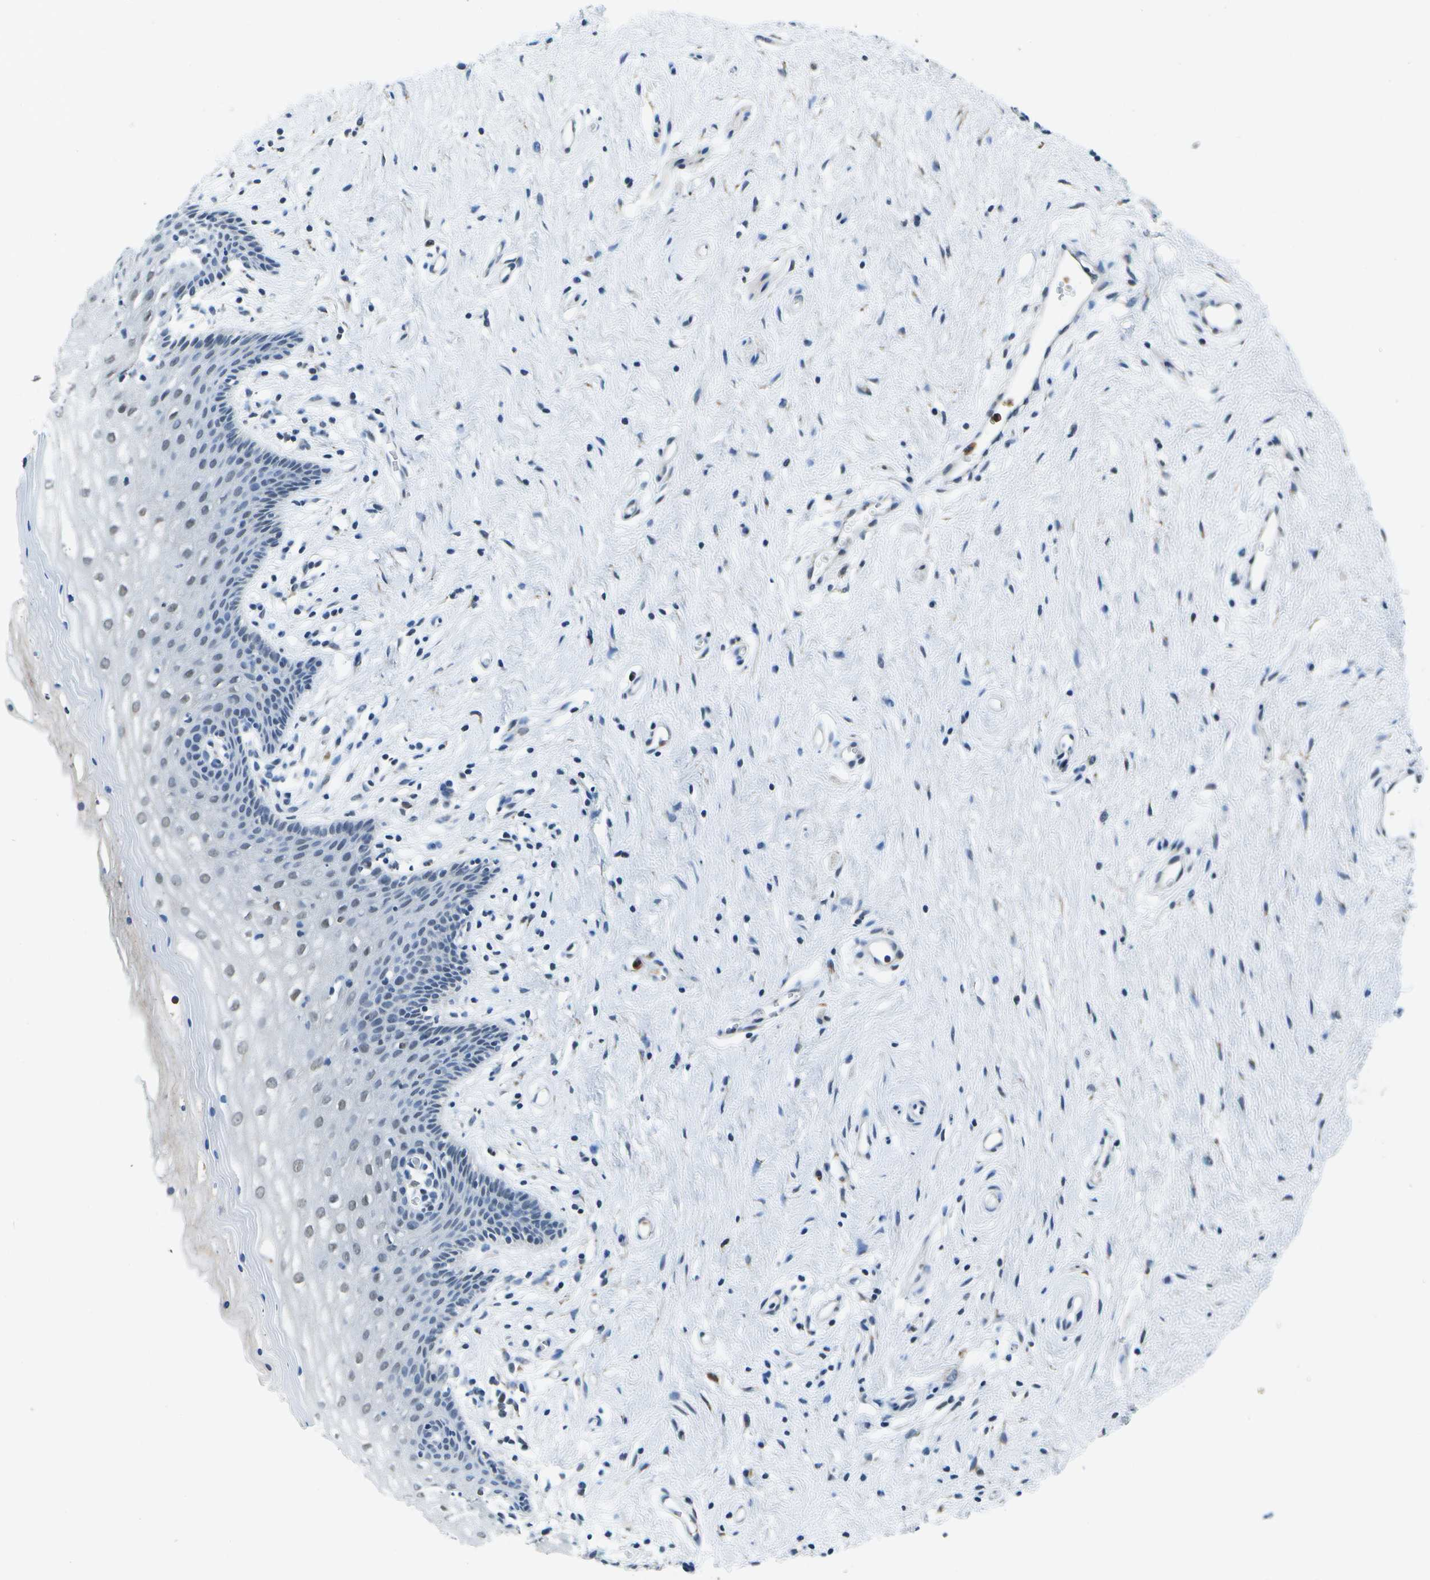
{"staining": {"intensity": "moderate", "quantity": "<25%", "location": "nuclear"}, "tissue": "vagina", "cell_type": "Squamous epithelial cells", "image_type": "normal", "snomed": [{"axis": "morphology", "description": "Normal tissue, NOS"}, {"axis": "topography", "description": "Vagina"}], "caption": "This is a photomicrograph of IHC staining of benign vagina, which shows moderate expression in the nuclear of squamous epithelial cells.", "gene": "DSE", "patient": {"sex": "female", "age": 44}}